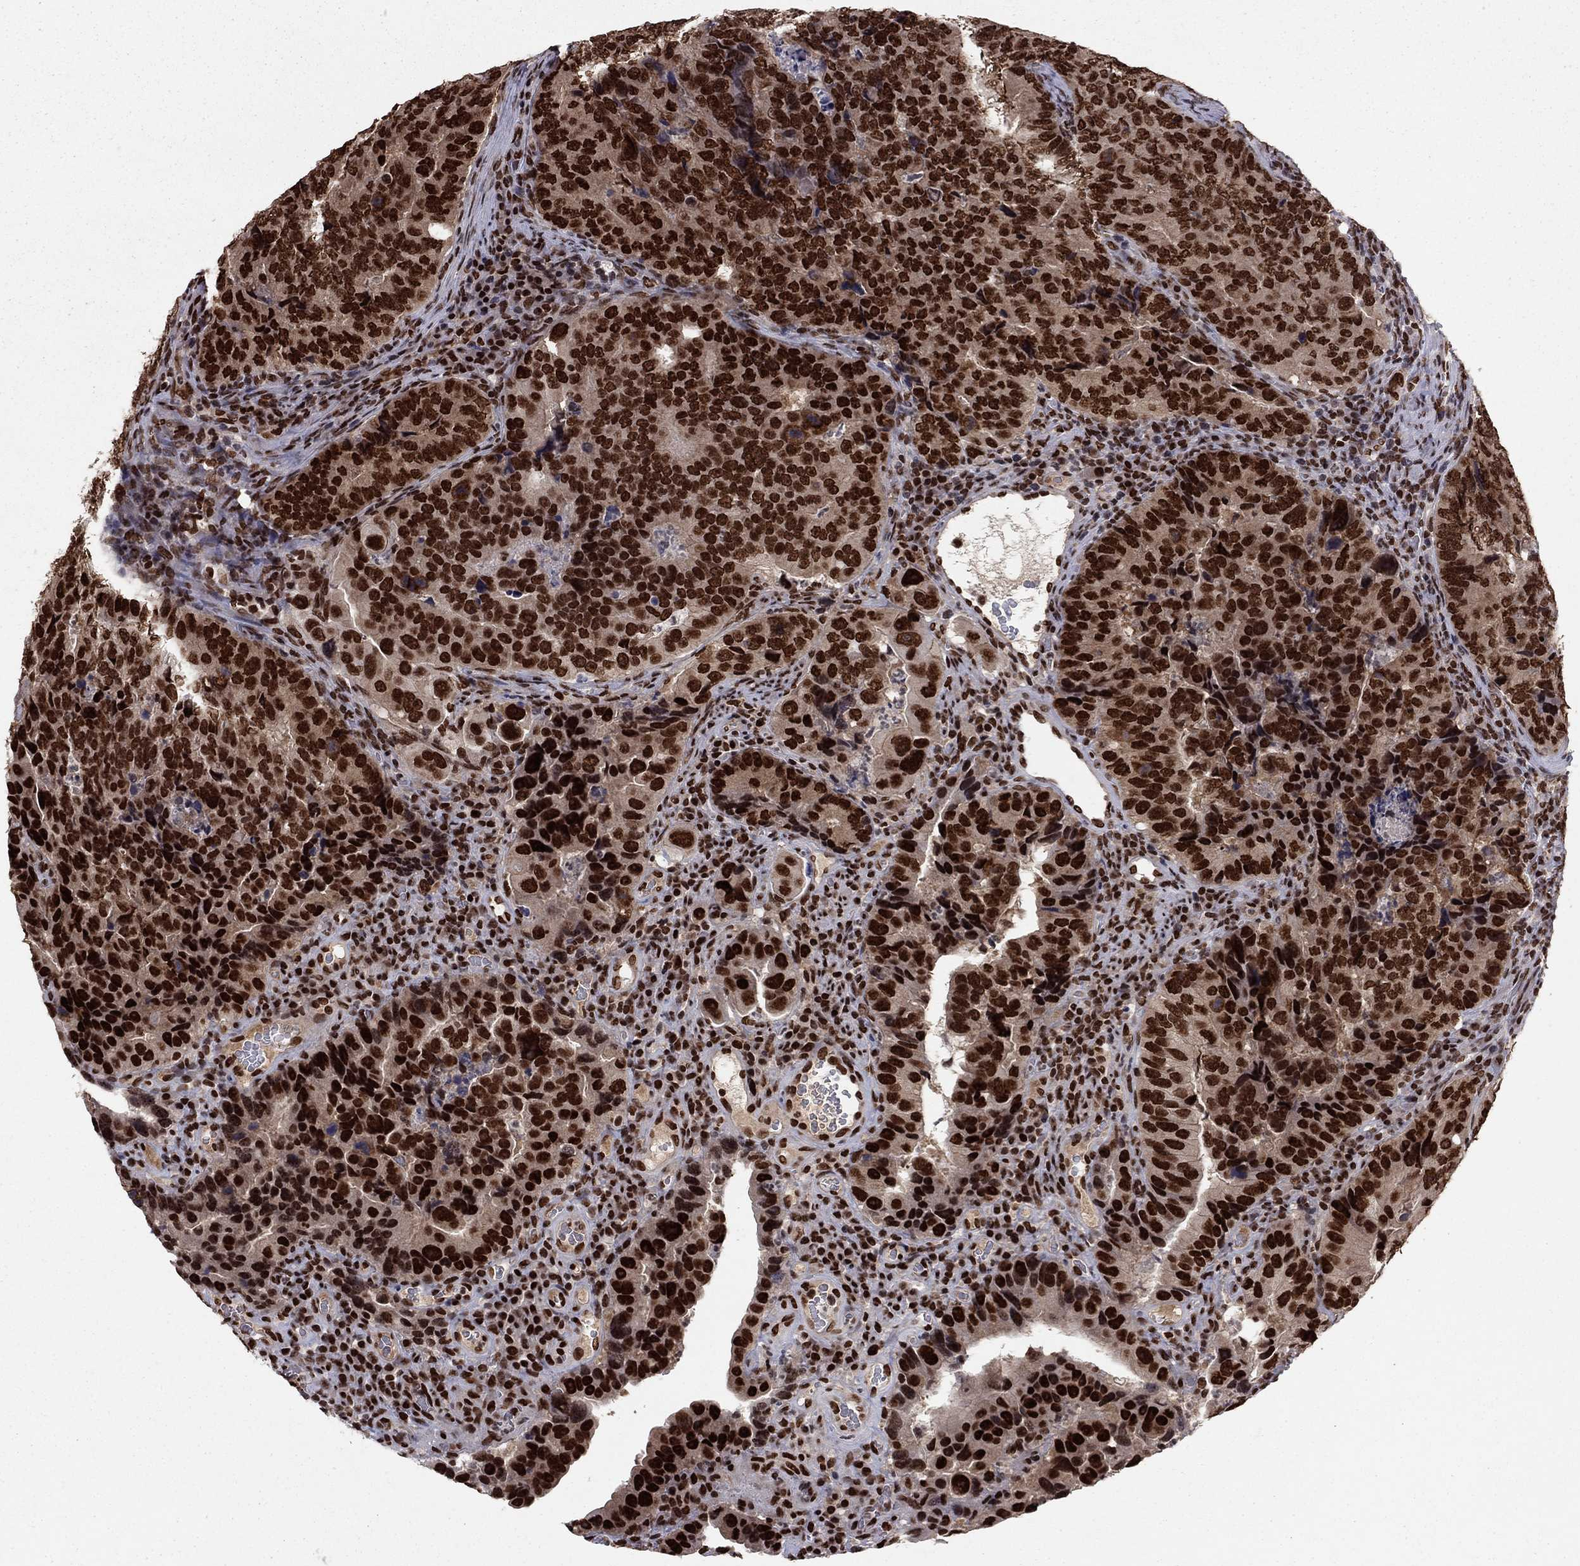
{"staining": {"intensity": "strong", "quantity": ">75%", "location": "nuclear"}, "tissue": "colorectal cancer", "cell_type": "Tumor cells", "image_type": "cancer", "snomed": [{"axis": "morphology", "description": "Adenocarcinoma, NOS"}, {"axis": "topography", "description": "Colon"}], "caption": "Approximately >75% of tumor cells in human colorectal cancer (adenocarcinoma) demonstrate strong nuclear protein staining as visualized by brown immunohistochemical staining.", "gene": "USP54", "patient": {"sex": "female", "age": 72}}